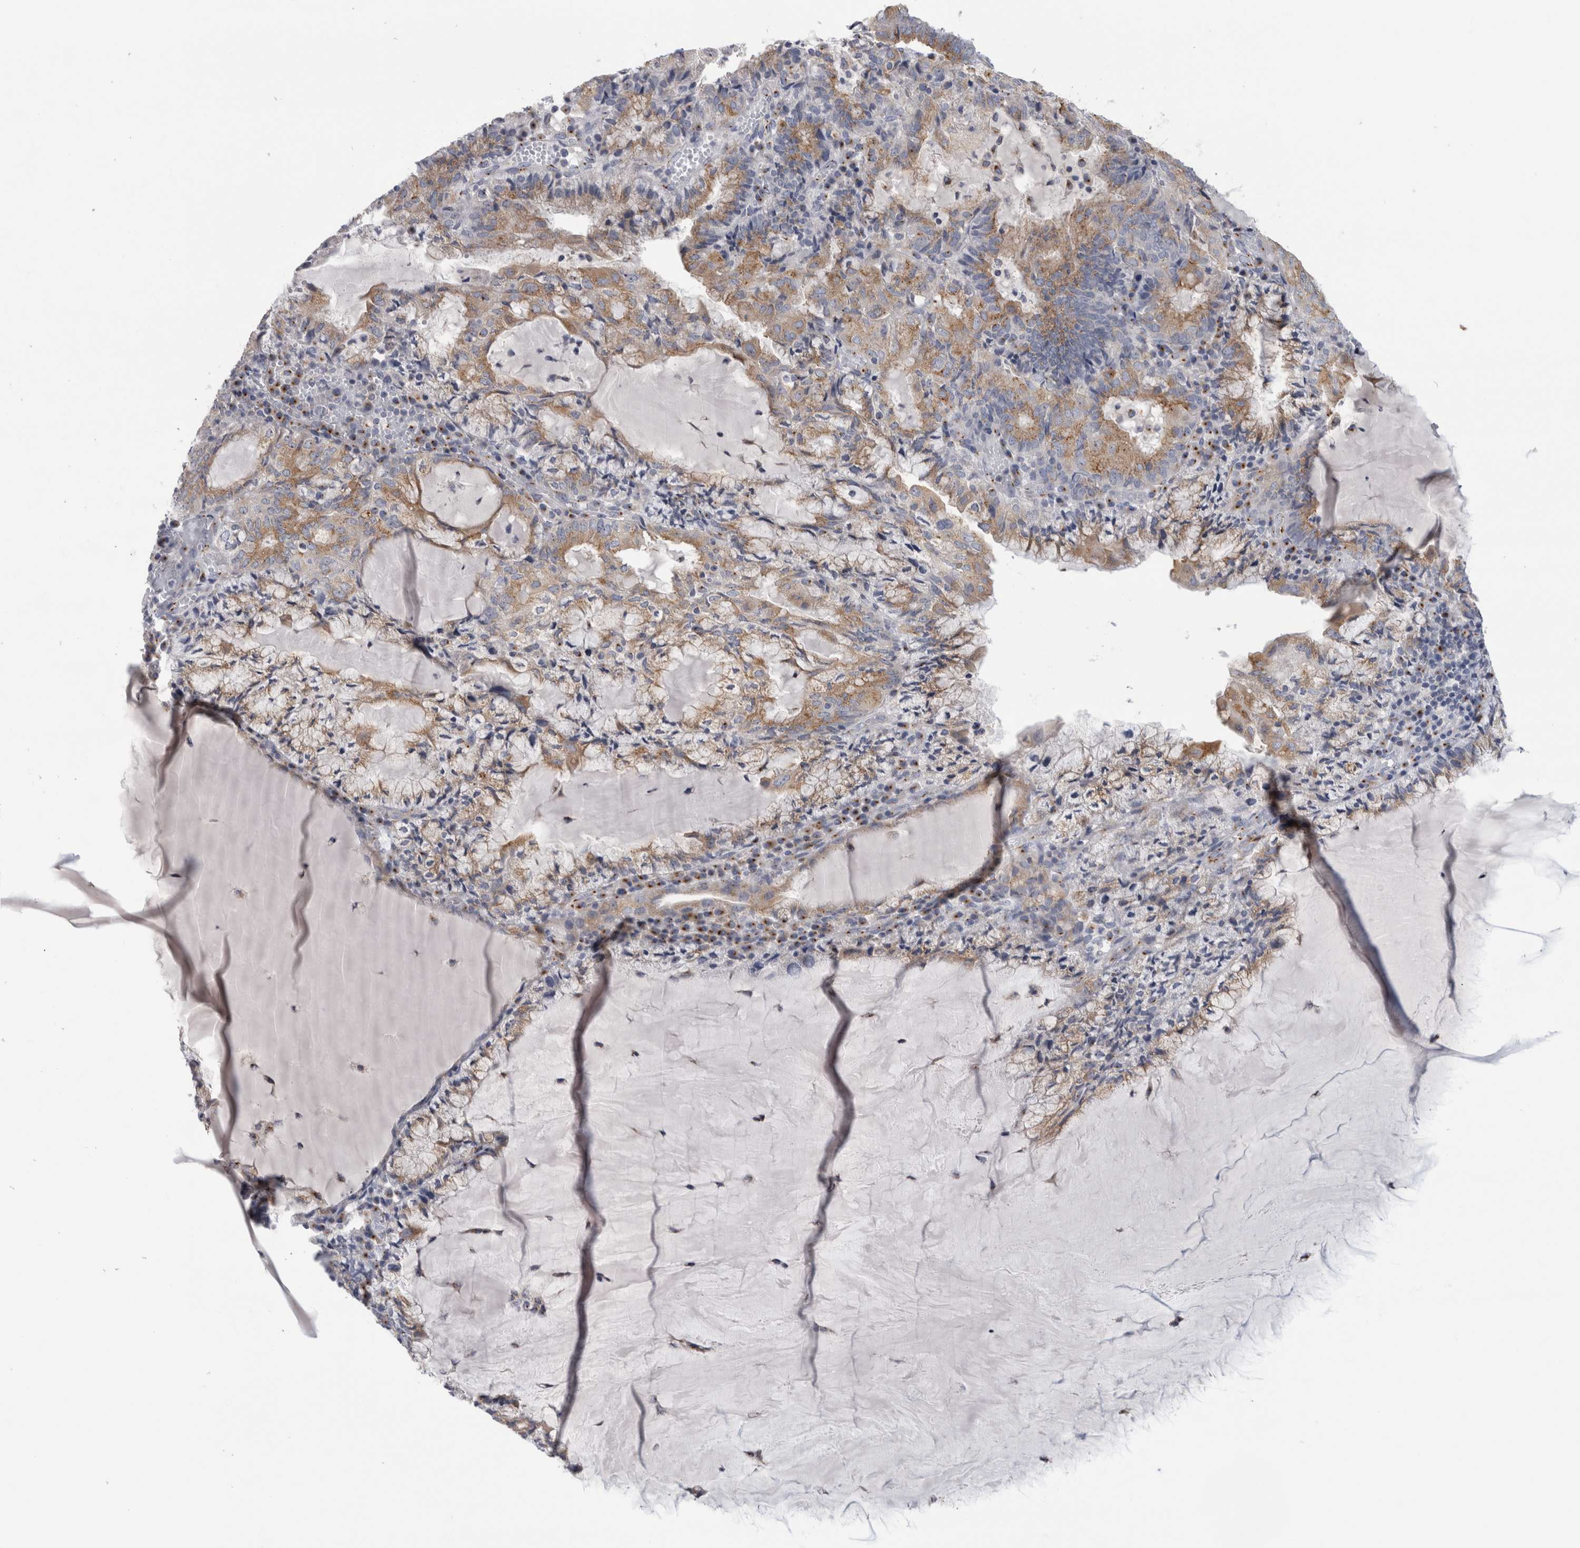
{"staining": {"intensity": "moderate", "quantity": ">75%", "location": "cytoplasmic/membranous"}, "tissue": "endometrial cancer", "cell_type": "Tumor cells", "image_type": "cancer", "snomed": [{"axis": "morphology", "description": "Adenocarcinoma, NOS"}, {"axis": "topography", "description": "Endometrium"}], "caption": "Protein staining reveals moderate cytoplasmic/membranous expression in approximately >75% of tumor cells in endometrial cancer.", "gene": "AKAP9", "patient": {"sex": "female", "age": 81}}